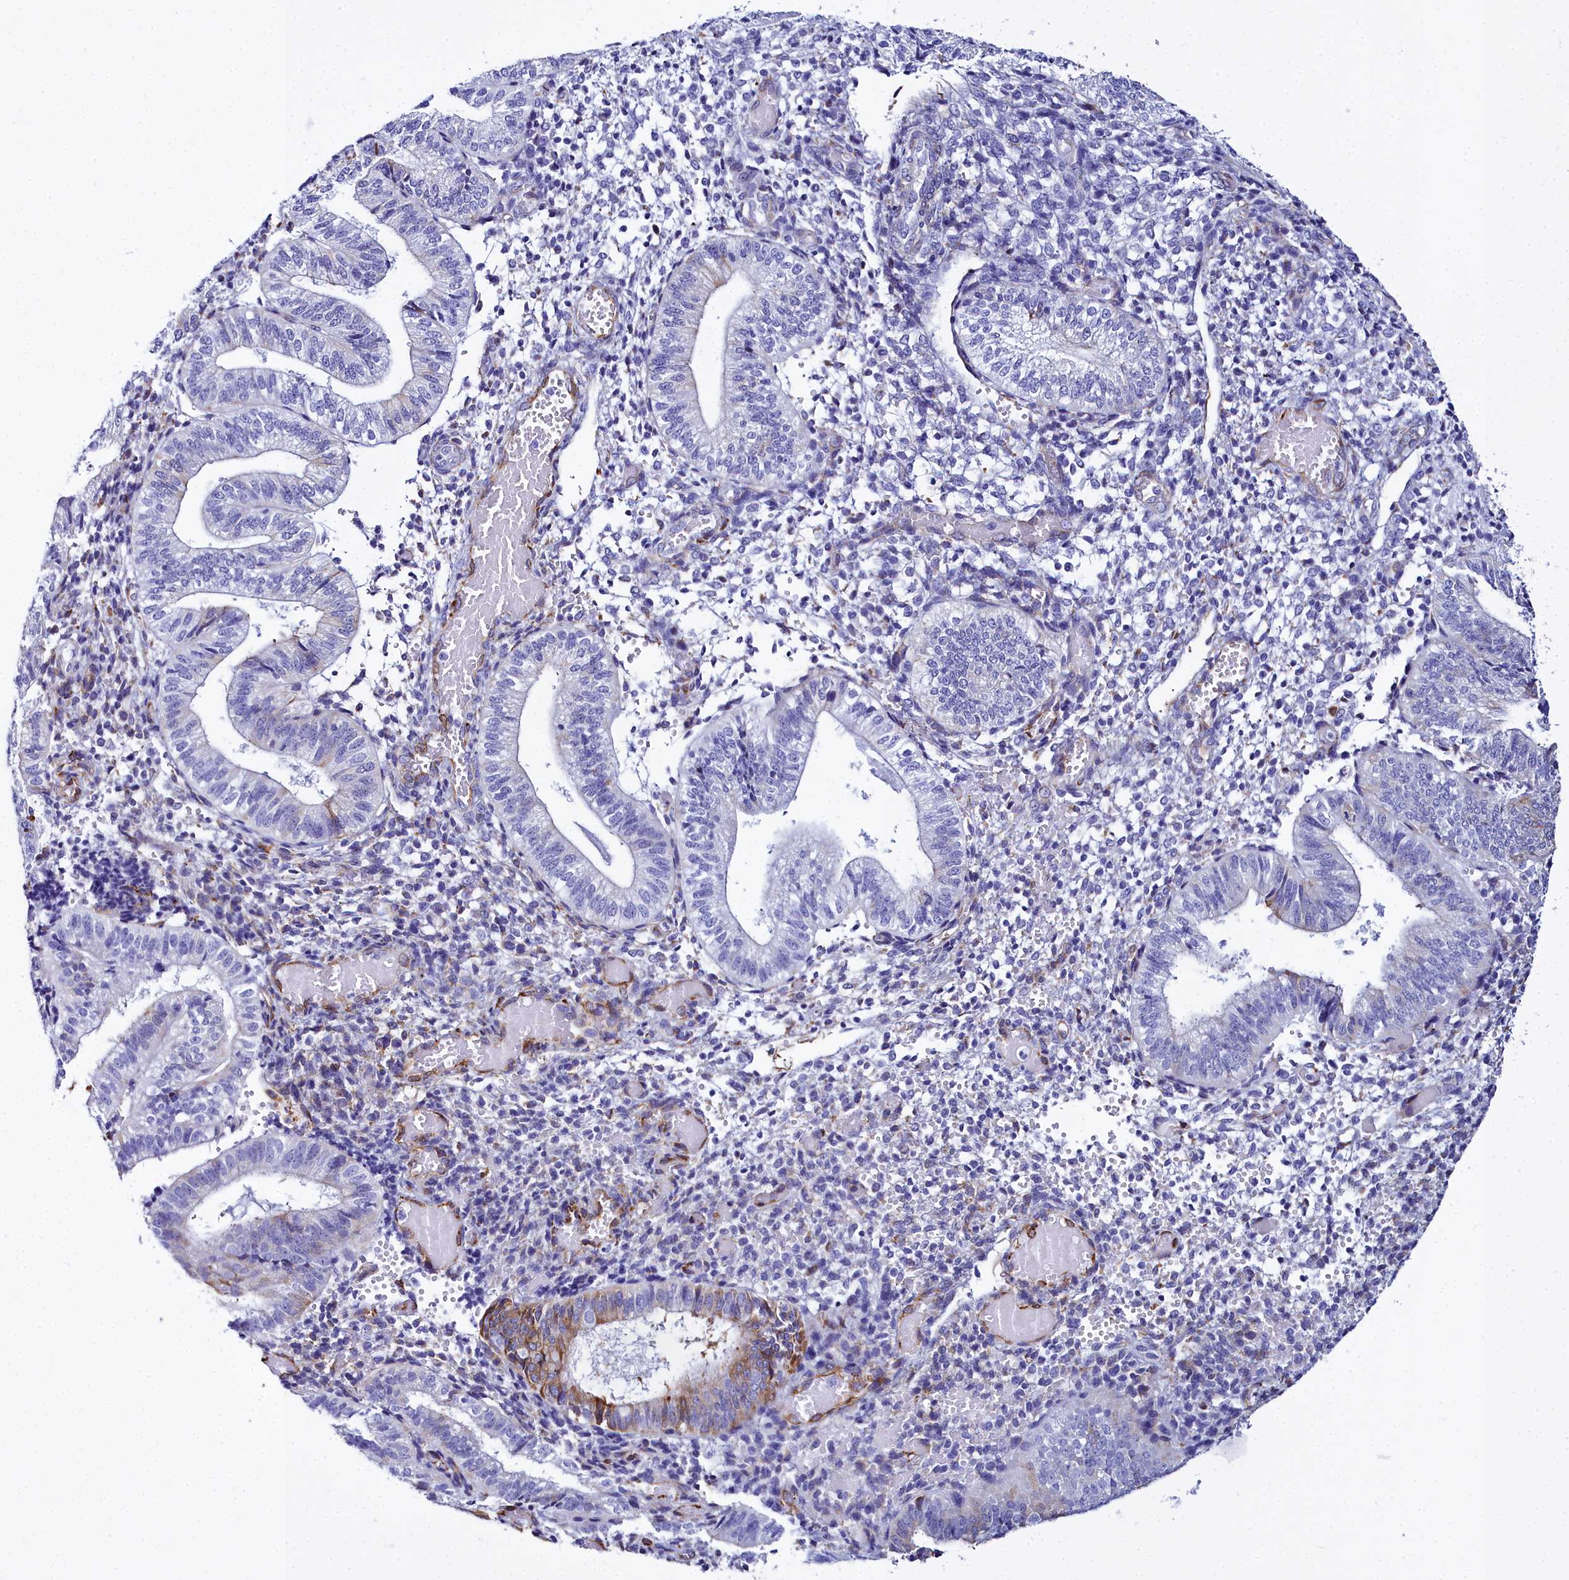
{"staining": {"intensity": "moderate", "quantity": "<25%", "location": "cytoplasmic/membranous"}, "tissue": "endometrium", "cell_type": "Cells in endometrial stroma", "image_type": "normal", "snomed": [{"axis": "morphology", "description": "Normal tissue, NOS"}, {"axis": "topography", "description": "Endometrium"}], "caption": "Benign endometrium reveals moderate cytoplasmic/membranous expression in about <25% of cells in endometrial stroma (DAB (3,3'-diaminobenzidine) IHC with brightfield microscopy, high magnification)..", "gene": "TXNDC5", "patient": {"sex": "female", "age": 34}}